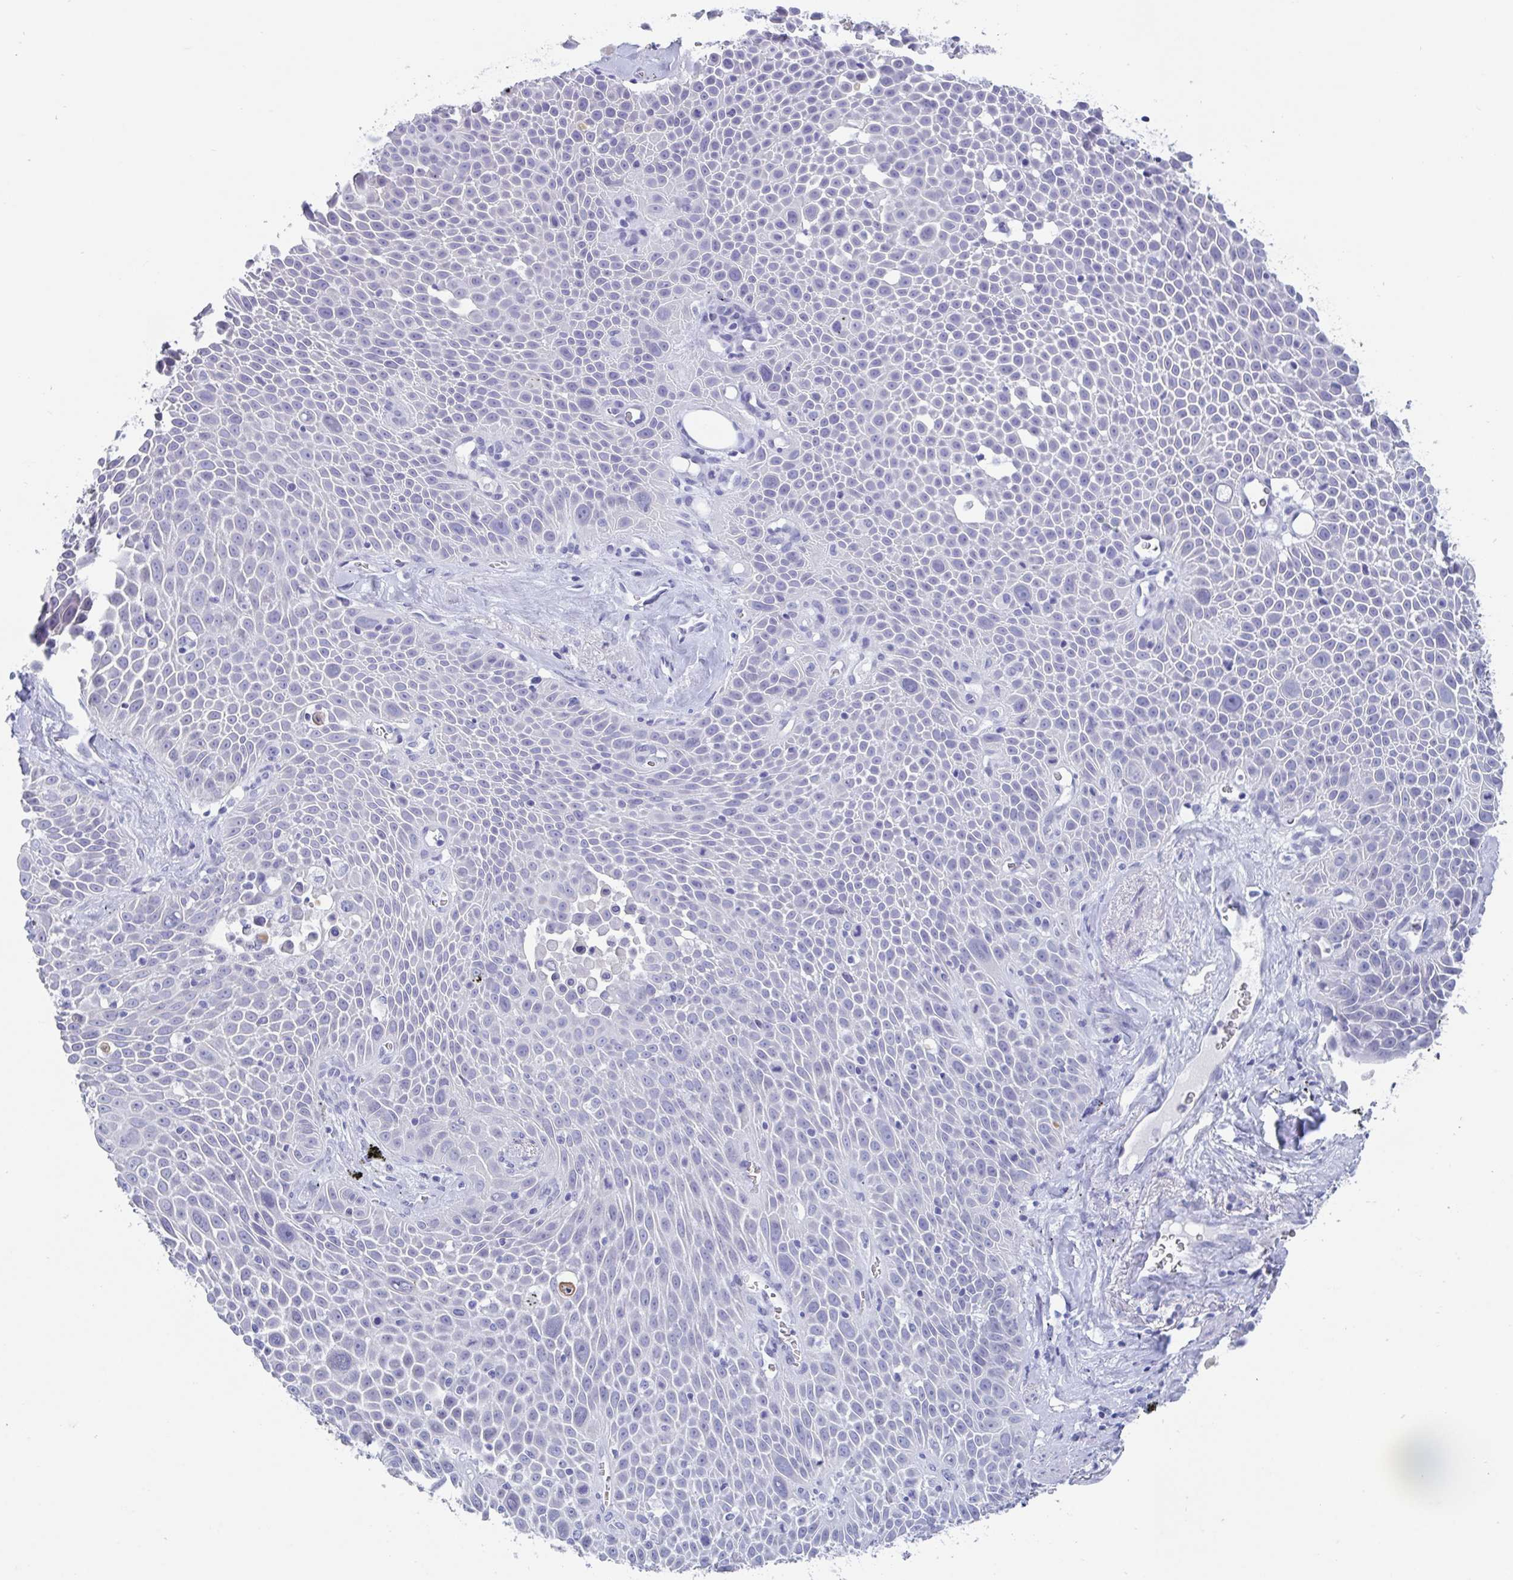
{"staining": {"intensity": "negative", "quantity": "none", "location": "none"}, "tissue": "lung cancer", "cell_type": "Tumor cells", "image_type": "cancer", "snomed": [{"axis": "morphology", "description": "Squamous cell carcinoma, NOS"}, {"axis": "morphology", "description": "Squamous cell carcinoma, metastatic, NOS"}, {"axis": "topography", "description": "Lymph node"}, {"axis": "topography", "description": "Lung"}], "caption": "This is an IHC photomicrograph of human lung cancer (metastatic squamous cell carcinoma). There is no positivity in tumor cells.", "gene": "CDX4", "patient": {"sex": "female", "age": 62}}